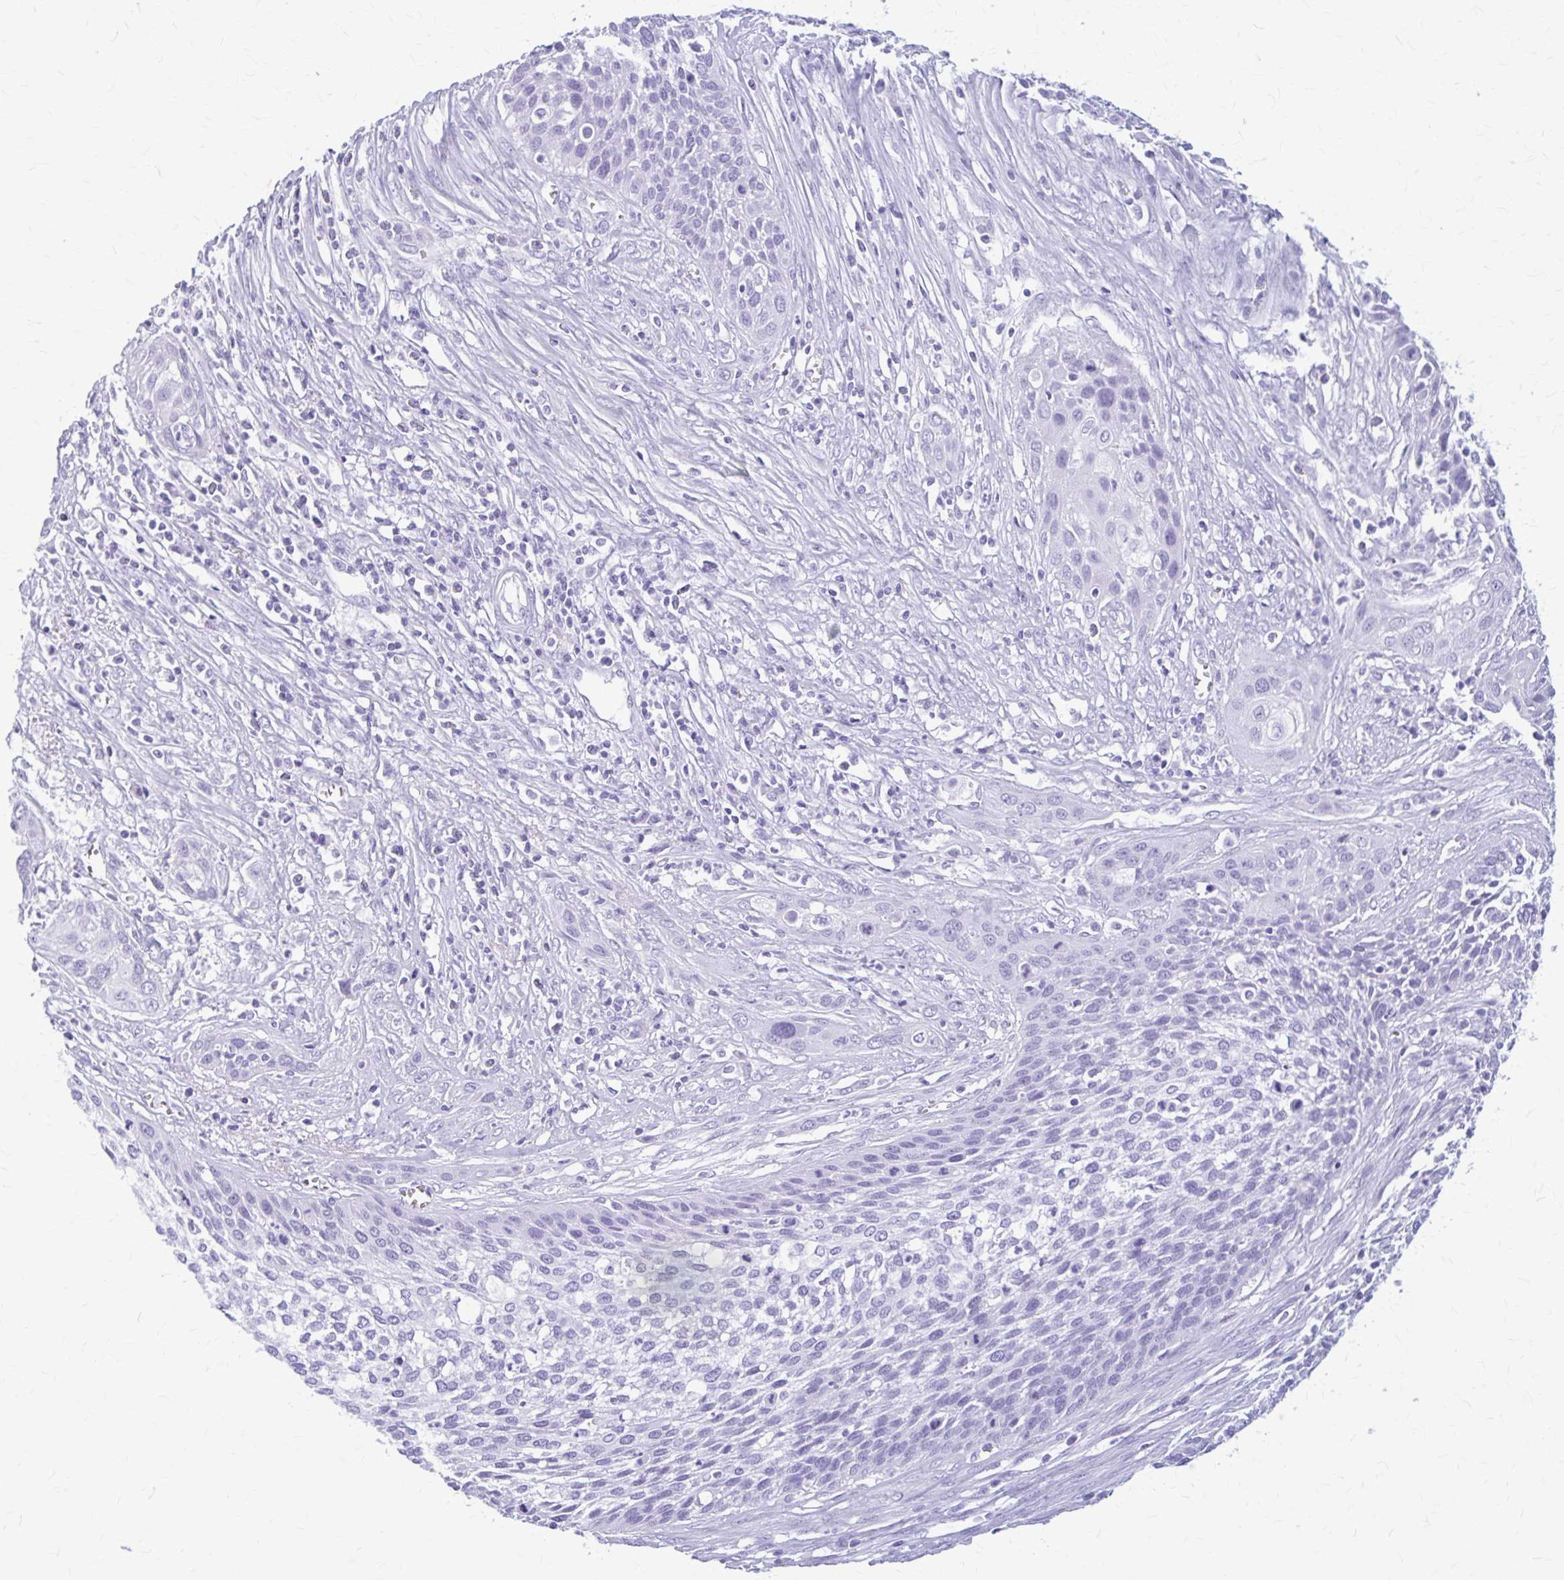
{"staining": {"intensity": "negative", "quantity": "none", "location": "none"}, "tissue": "cervical cancer", "cell_type": "Tumor cells", "image_type": "cancer", "snomed": [{"axis": "morphology", "description": "Squamous cell carcinoma, NOS"}, {"axis": "topography", "description": "Cervix"}], "caption": "Immunohistochemistry of squamous cell carcinoma (cervical) displays no positivity in tumor cells.", "gene": "KLHDC7A", "patient": {"sex": "female", "age": 34}}